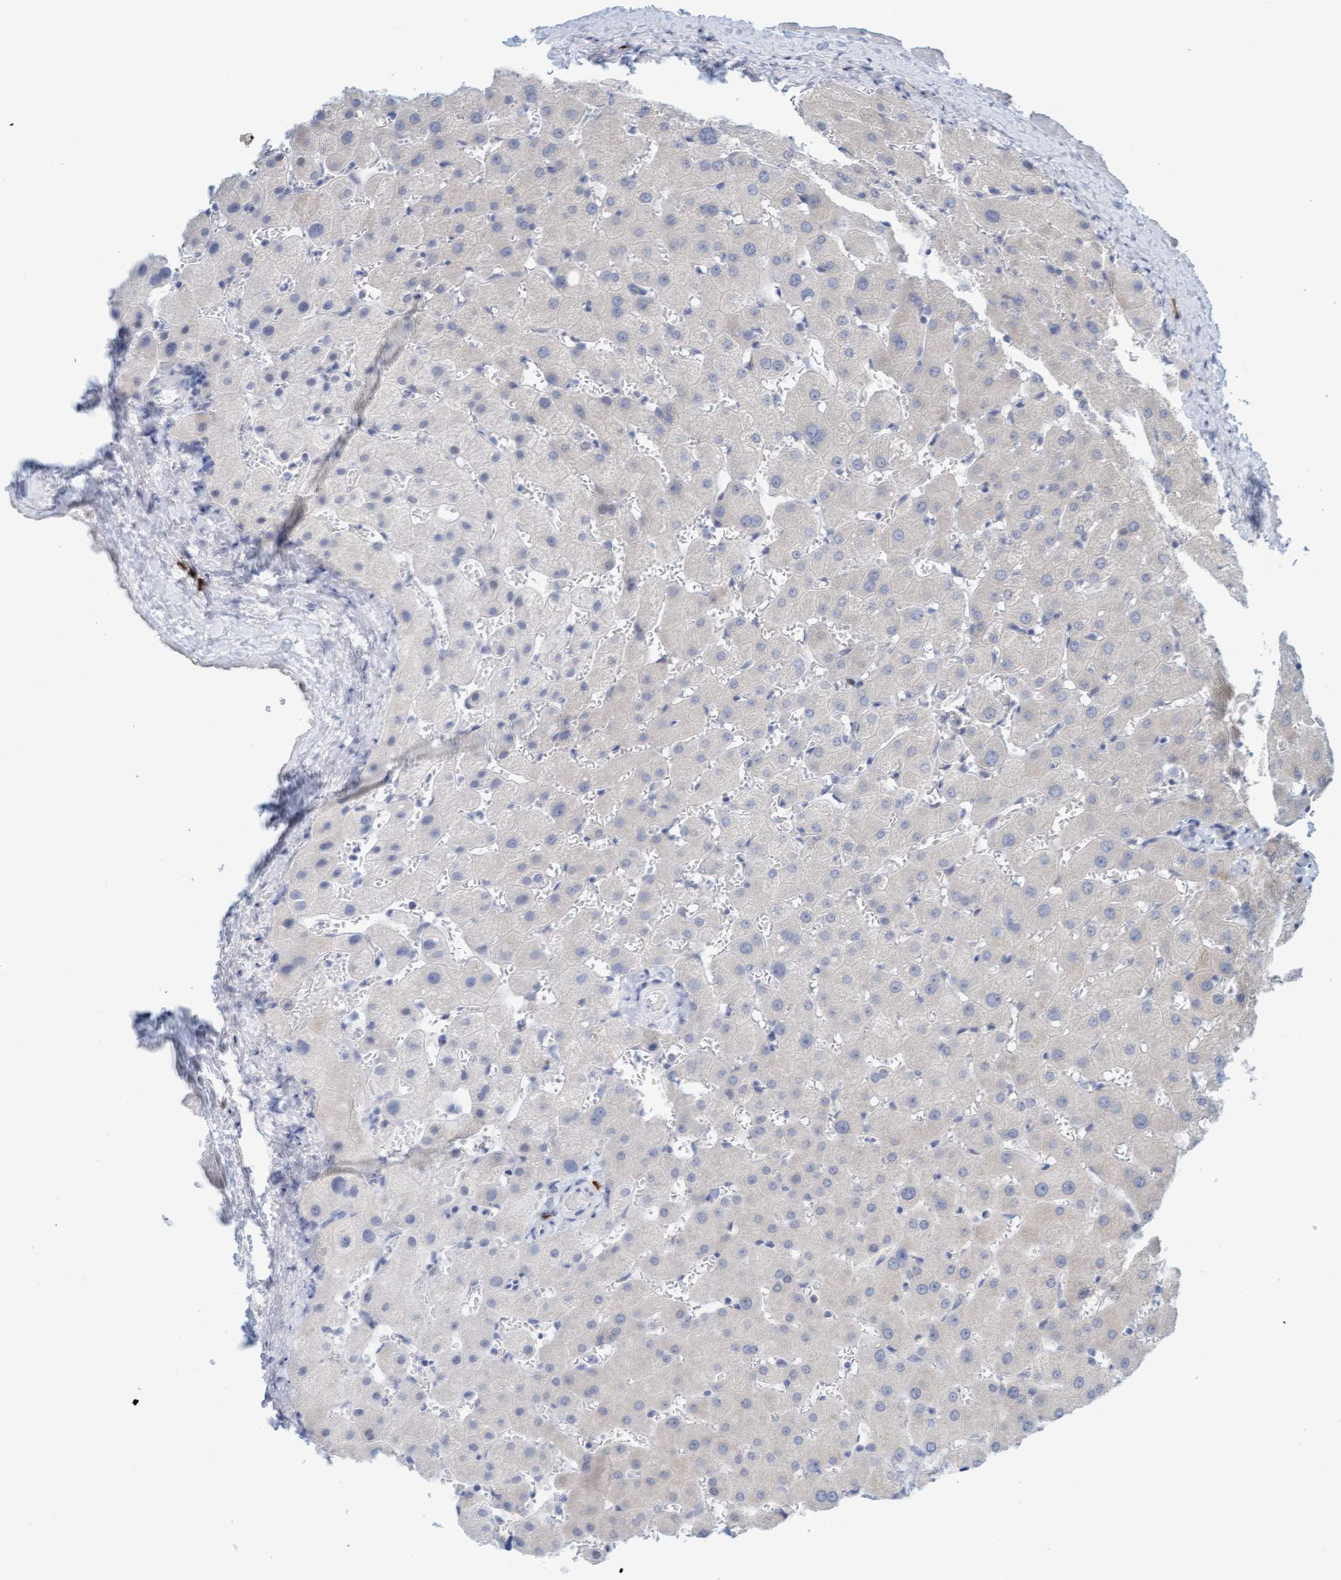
{"staining": {"intensity": "negative", "quantity": "none", "location": "none"}, "tissue": "liver", "cell_type": "Cholangiocytes", "image_type": "normal", "snomed": [{"axis": "morphology", "description": "Normal tissue, NOS"}, {"axis": "topography", "description": "Liver"}], "caption": "Photomicrograph shows no protein positivity in cholangiocytes of normal liver. (DAB immunohistochemistry with hematoxylin counter stain).", "gene": "CPA3", "patient": {"sex": "female", "age": 63}}